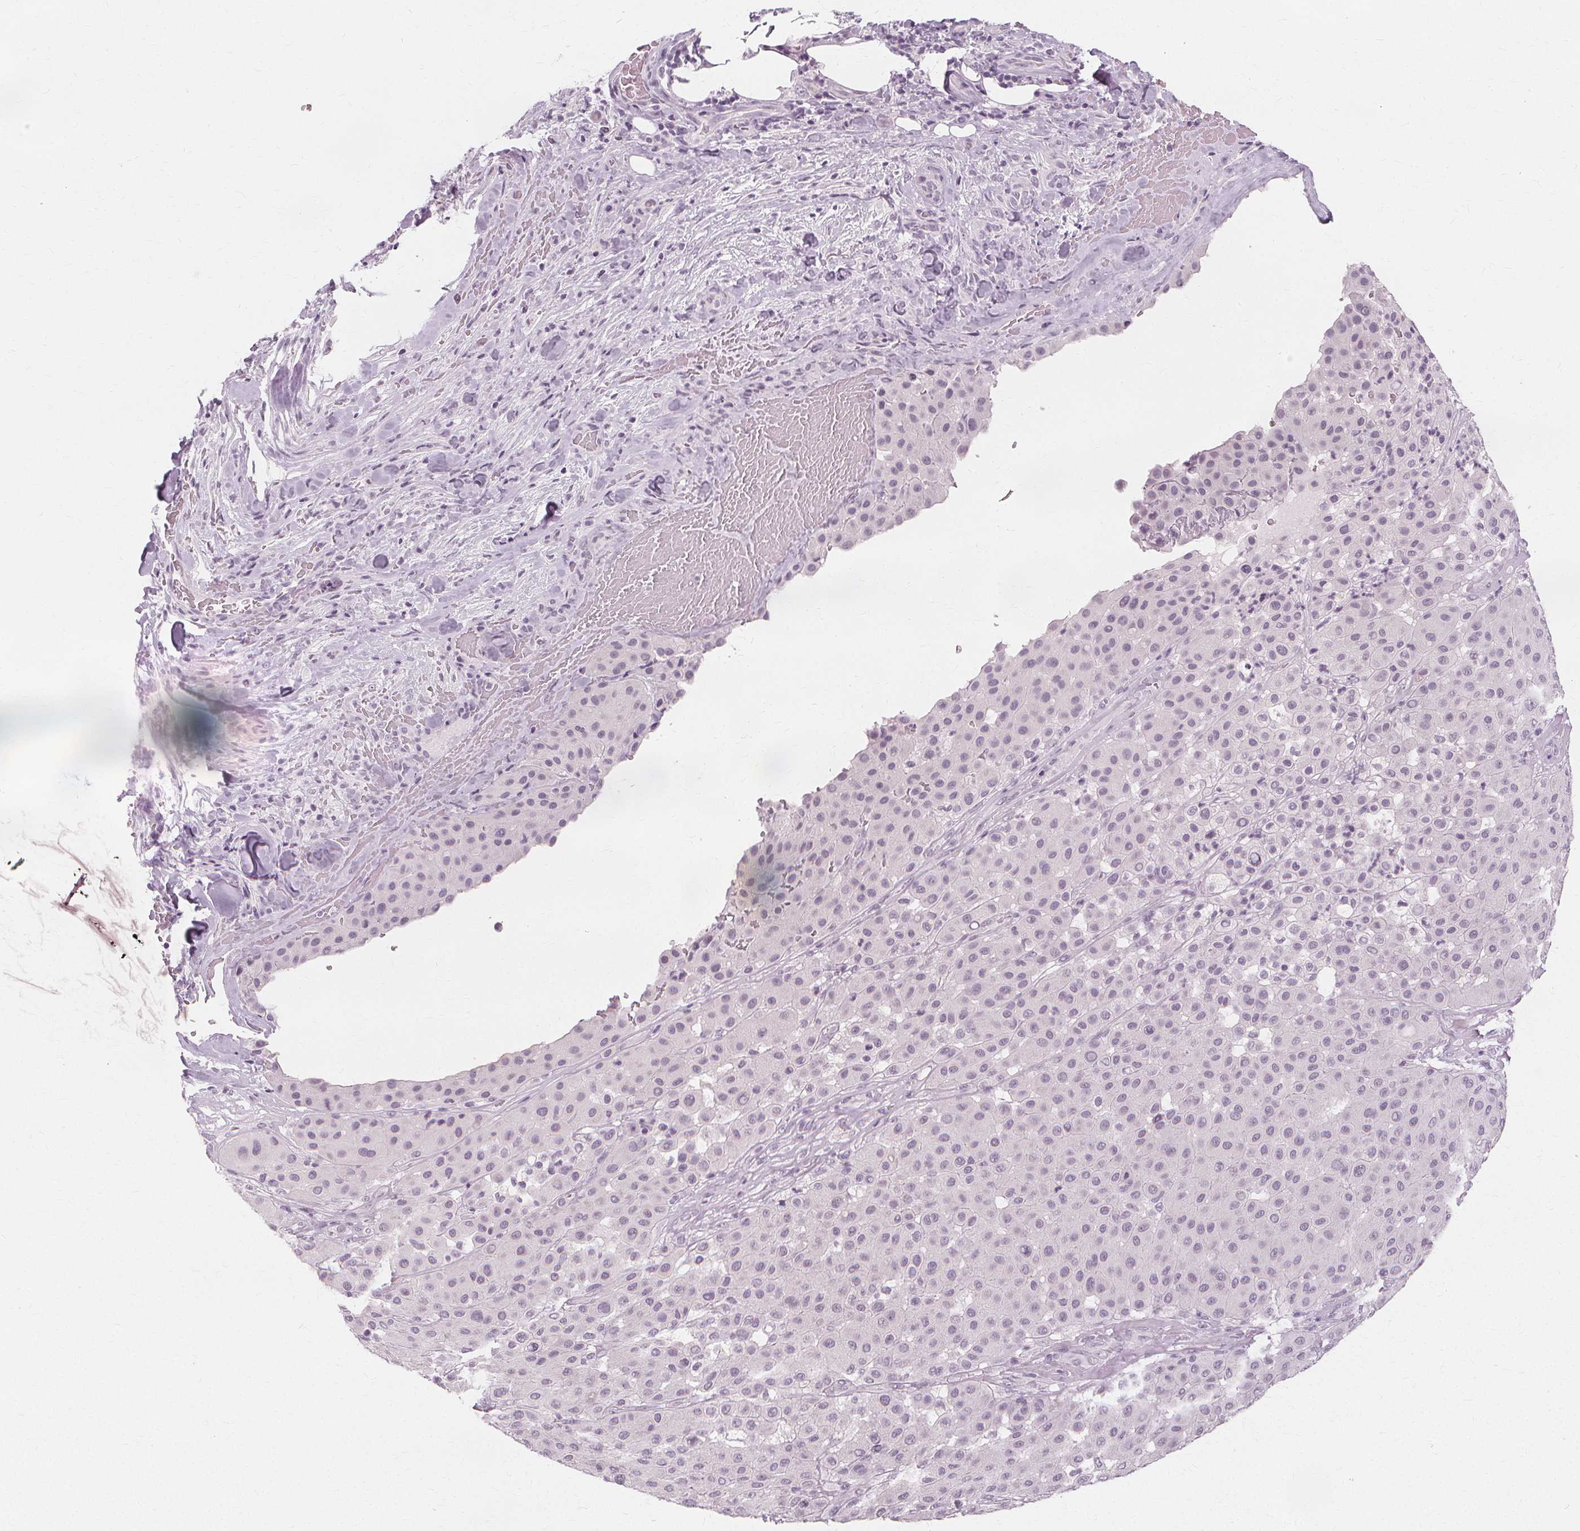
{"staining": {"intensity": "negative", "quantity": "none", "location": "none"}, "tissue": "melanoma", "cell_type": "Tumor cells", "image_type": "cancer", "snomed": [{"axis": "morphology", "description": "Malignant melanoma, Metastatic site"}, {"axis": "topography", "description": "Smooth muscle"}], "caption": "A high-resolution micrograph shows immunohistochemistry (IHC) staining of malignant melanoma (metastatic site), which reveals no significant staining in tumor cells.", "gene": "NXPE1", "patient": {"sex": "male", "age": 41}}